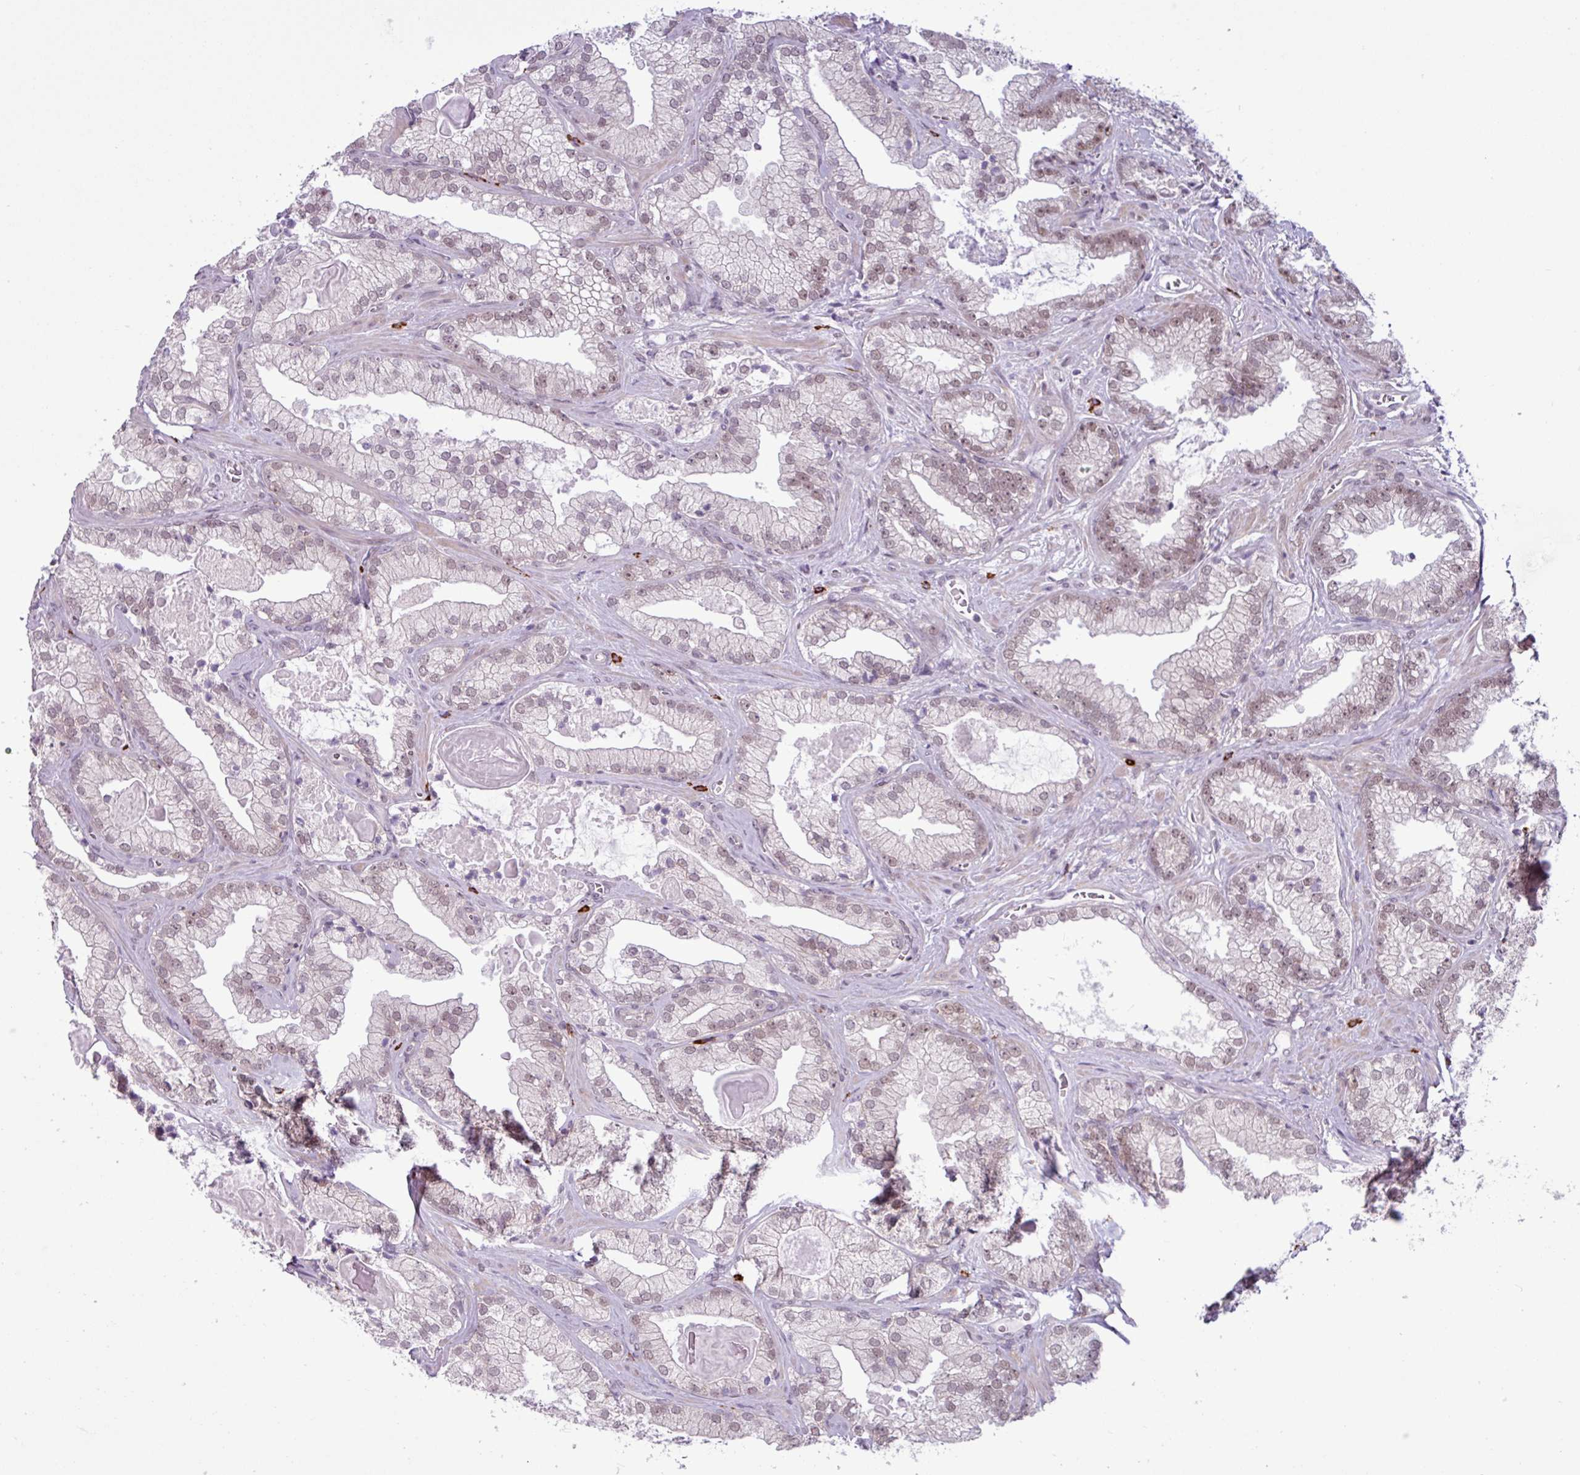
{"staining": {"intensity": "weak", "quantity": "25%-75%", "location": "nuclear"}, "tissue": "prostate cancer", "cell_type": "Tumor cells", "image_type": "cancer", "snomed": [{"axis": "morphology", "description": "Adenocarcinoma, High grade"}, {"axis": "topography", "description": "Prostate"}], "caption": "This is an image of immunohistochemistry staining of prostate cancer (adenocarcinoma (high-grade)), which shows weak positivity in the nuclear of tumor cells.", "gene": "NOTCH2", "patient": {"sex": "male", "age": 68}}